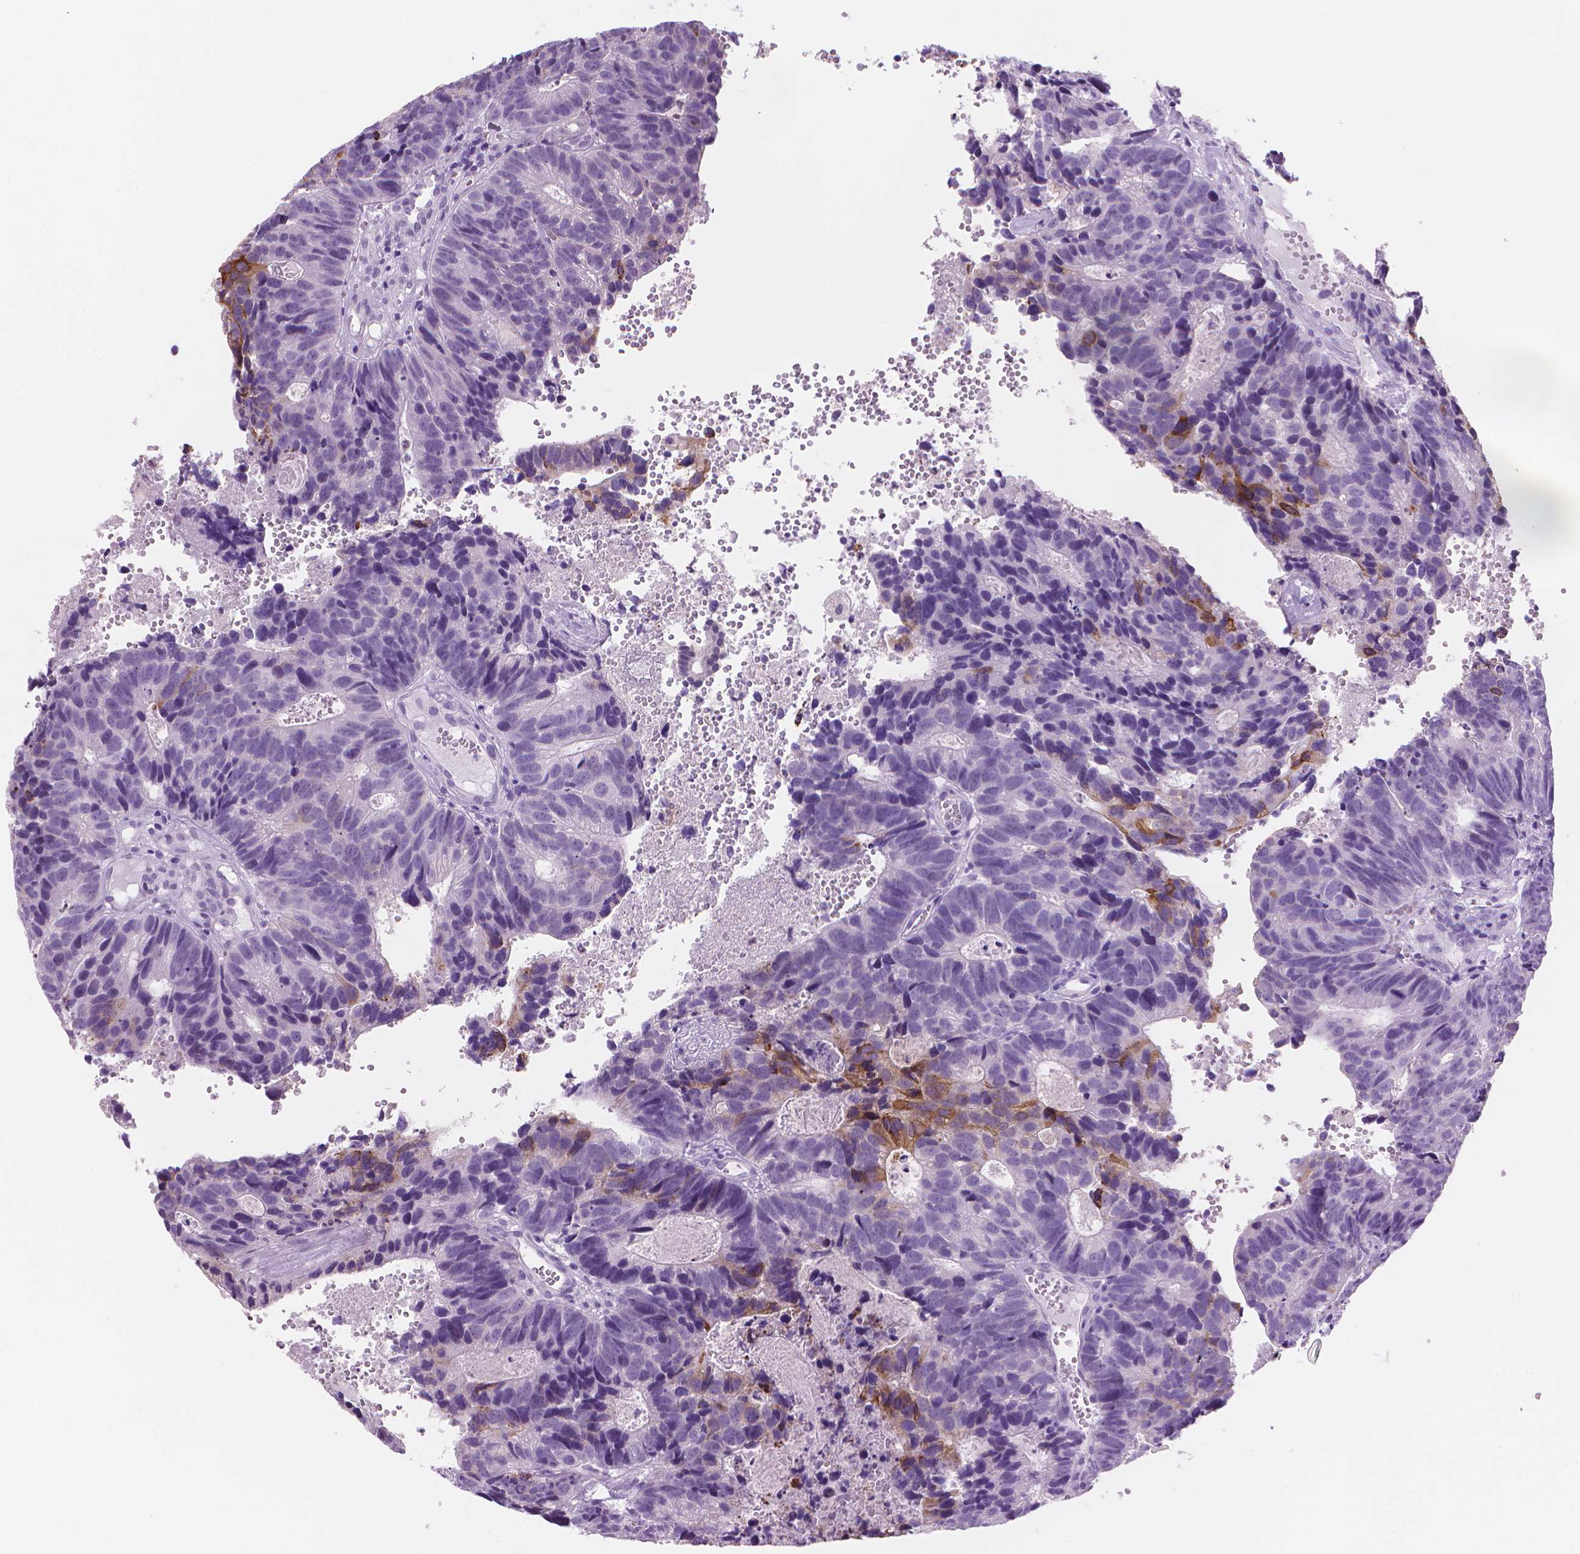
{"staining": {"intensity": "strong", "quantity": "<25%", "location": "cytoplasmic/membranous"}, "tissue": "head and neck cancer", "cell_type": "Tumor cells", "image_type": "cancer", "snomed": [{"axis": "morphology", "description": "Adenocarcinoma, NOS"}, {"axis": "topography", "description": "Head-Neck"}], "caption": "Immunohistochemistry (IHC) (DAB) staining of human head and neck adenocarcinoma shows strong cytoplasmic/membranous protein staining in approximately <25% of tumor cells.", "gene": "TTC29", "patient": {"sex": "male", "age": 62}}